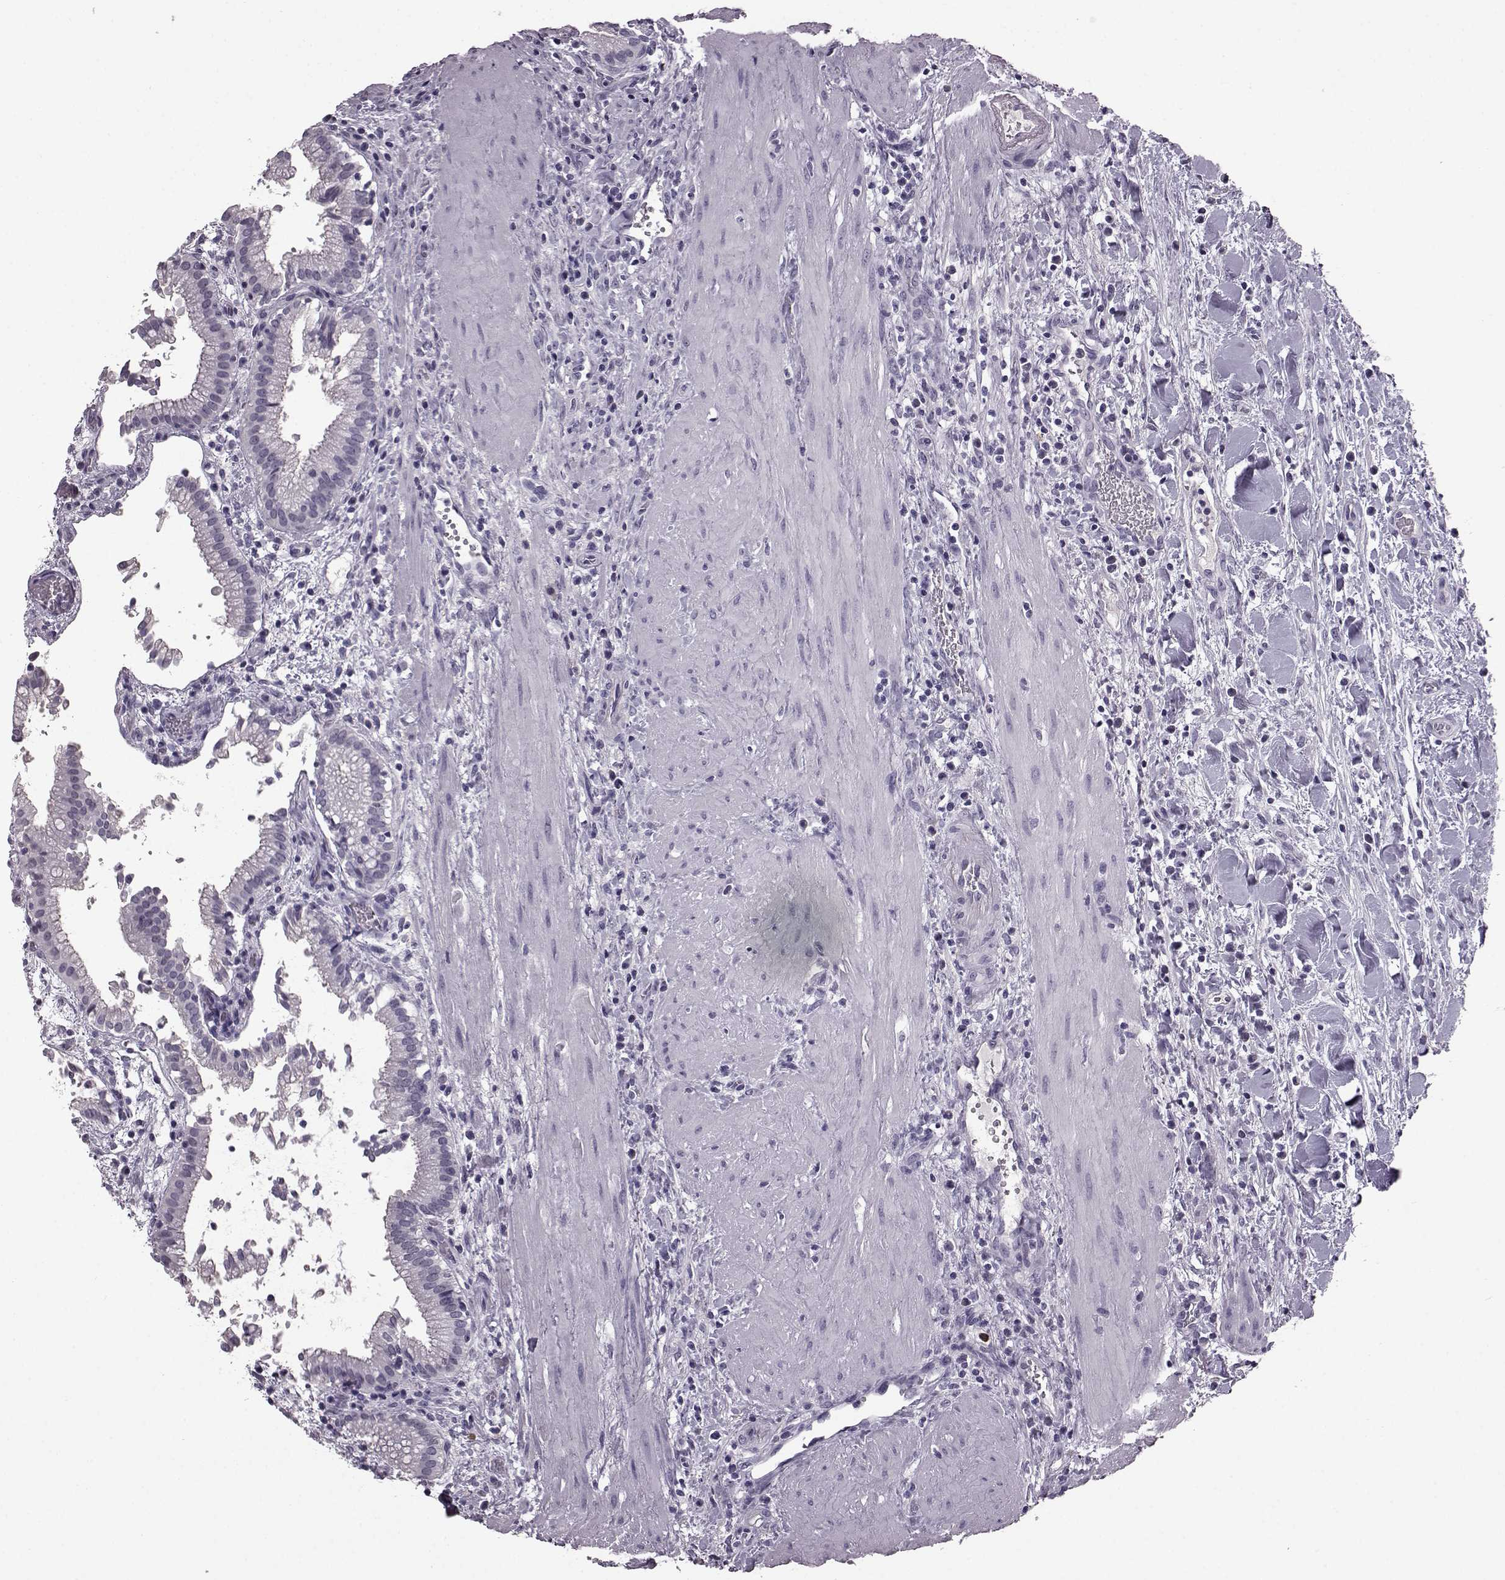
{"staining": {"intensity": "negative", "quantity": "none", "location": "none"}, "tissue": "gallbladder", "cell_type": "Glandular cells", "image_type": "normal", "snomed": [{"axis": "morphology", "description": "Normal tissue, NOS"}, {"axis": "topography", "description": "Gallbladder"}], "caption": "IHC of unremarkable gallbladder displays no staining in glandular cells.", "gene": "PRPH2", "patient": {"sex": "male", "age": 42}}